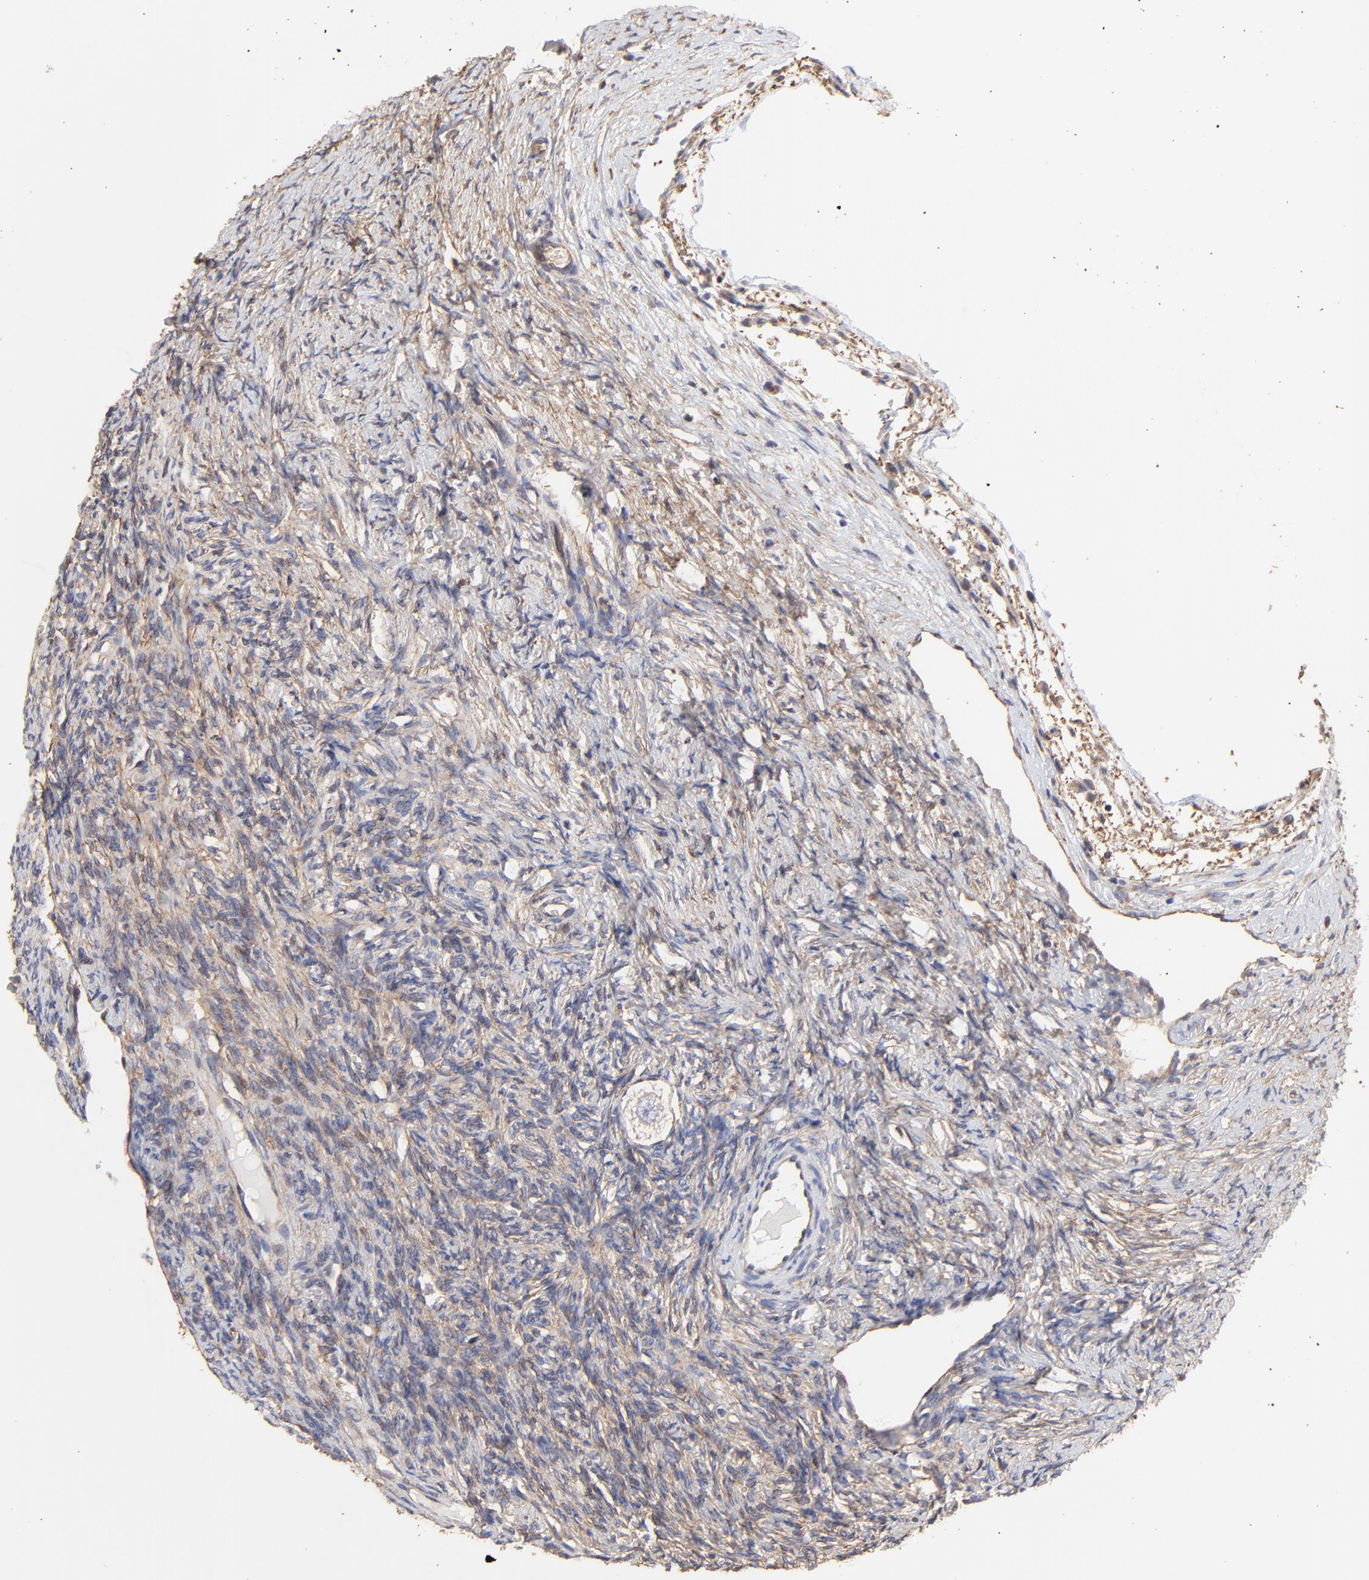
{"staining": {"intensity": "negative", "quantity": "none", "location": "none"}, "tissue": "ovary", "cell_type": "Follicle cells", "image_type": "normal", "snomed": [{"axis": "morphology", "description": "Normal tissue, NOS"}, {"axis": "topography", "description": "Ovary"}], "caption": "Immunohistochemistry (IHC) of normal ovary demonstrates no expression in follicle cells. (DAB IHC visualized using brightfield microscopy, high magnification).", "gene": "ARMT1", "patient": {"sex": "female", "age": 32}}